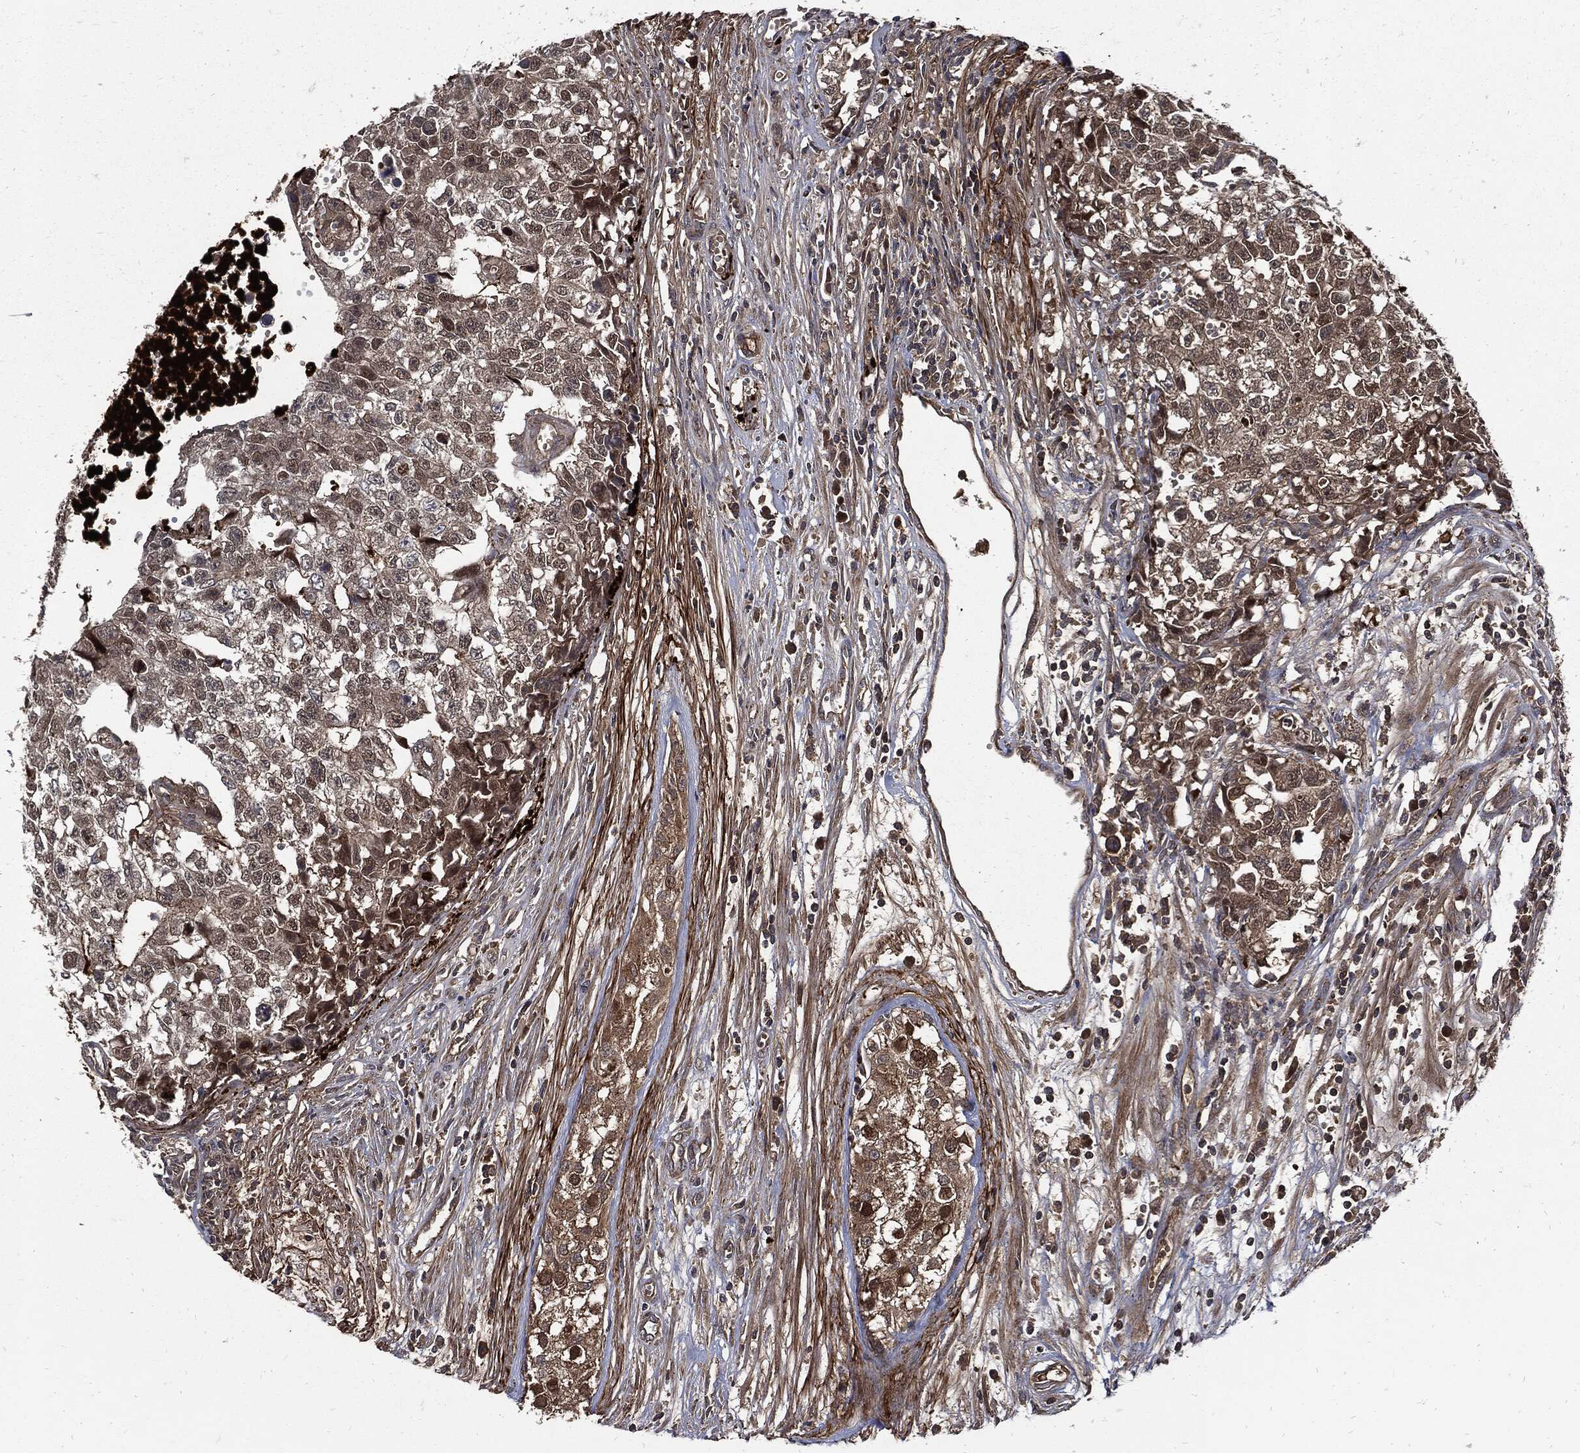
{"staining": {"intensity": "moderate", "quantity": "25%-75%", "location": "cytoplasmic/membranous"}, "tissue": "testis cancer", "cell_type": "Tumor cells", "image_type": "cancer", "snomed": [{"axis": "morphology", "description": "Seminoma, NOS"}, {"axis": "morphology", "description": "Carcinoma, Embryonal, NOS"}, {"axis": "topography", "description": "Testis"}], "caption": "The image exhibits a brown stain indicating the presence of a protein in the cytoplasmic/membranous of tumor cells in testis cancer (seminoma). Using DAB (brown) and hematoxylin (blue) stains, captured at high magnification using brightfield microscopy.", "gene": "CLU", "patient": {"sex": "male", "age": 22}}